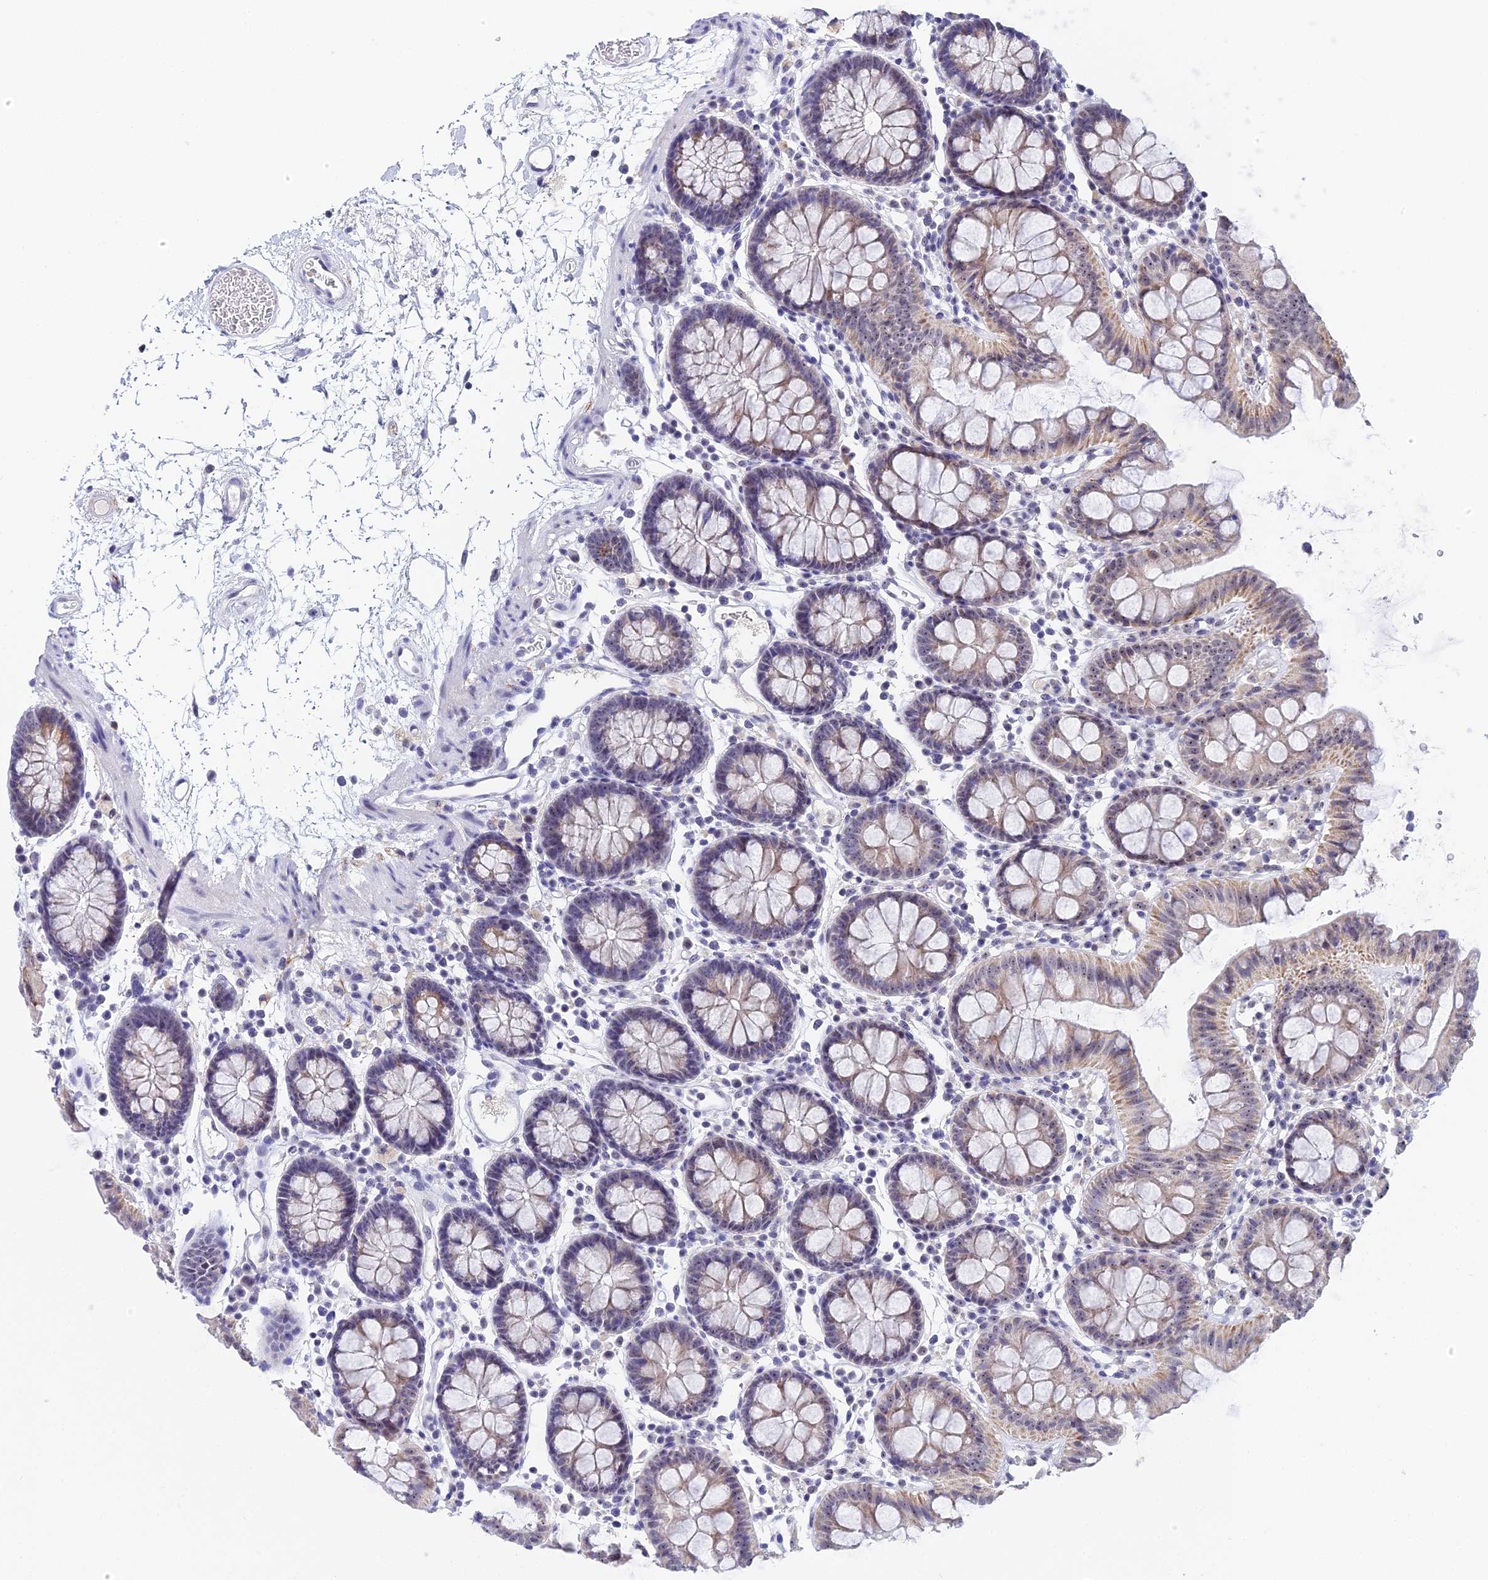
{"staining": {"intensity": "negative", "quantity": "none", "location": "none"}, "tissue": "colon", "cell_type": "Endothelial cells", "image_type": "normal", "snomed": [{"axis": "morphology", "description": "Normal tissue, NOS"}, {"axis": "topography", "description": "Colon"}], "caption": "A high-resolution photomicrograph shows immunohistochemistry (IHC) staining of normal colon, which demonstrates no significant staining in endothelial cells. Nuclei are stained in blue.", "gene": "PLPP4", "patient": {"sex": "male", "age": 75}}